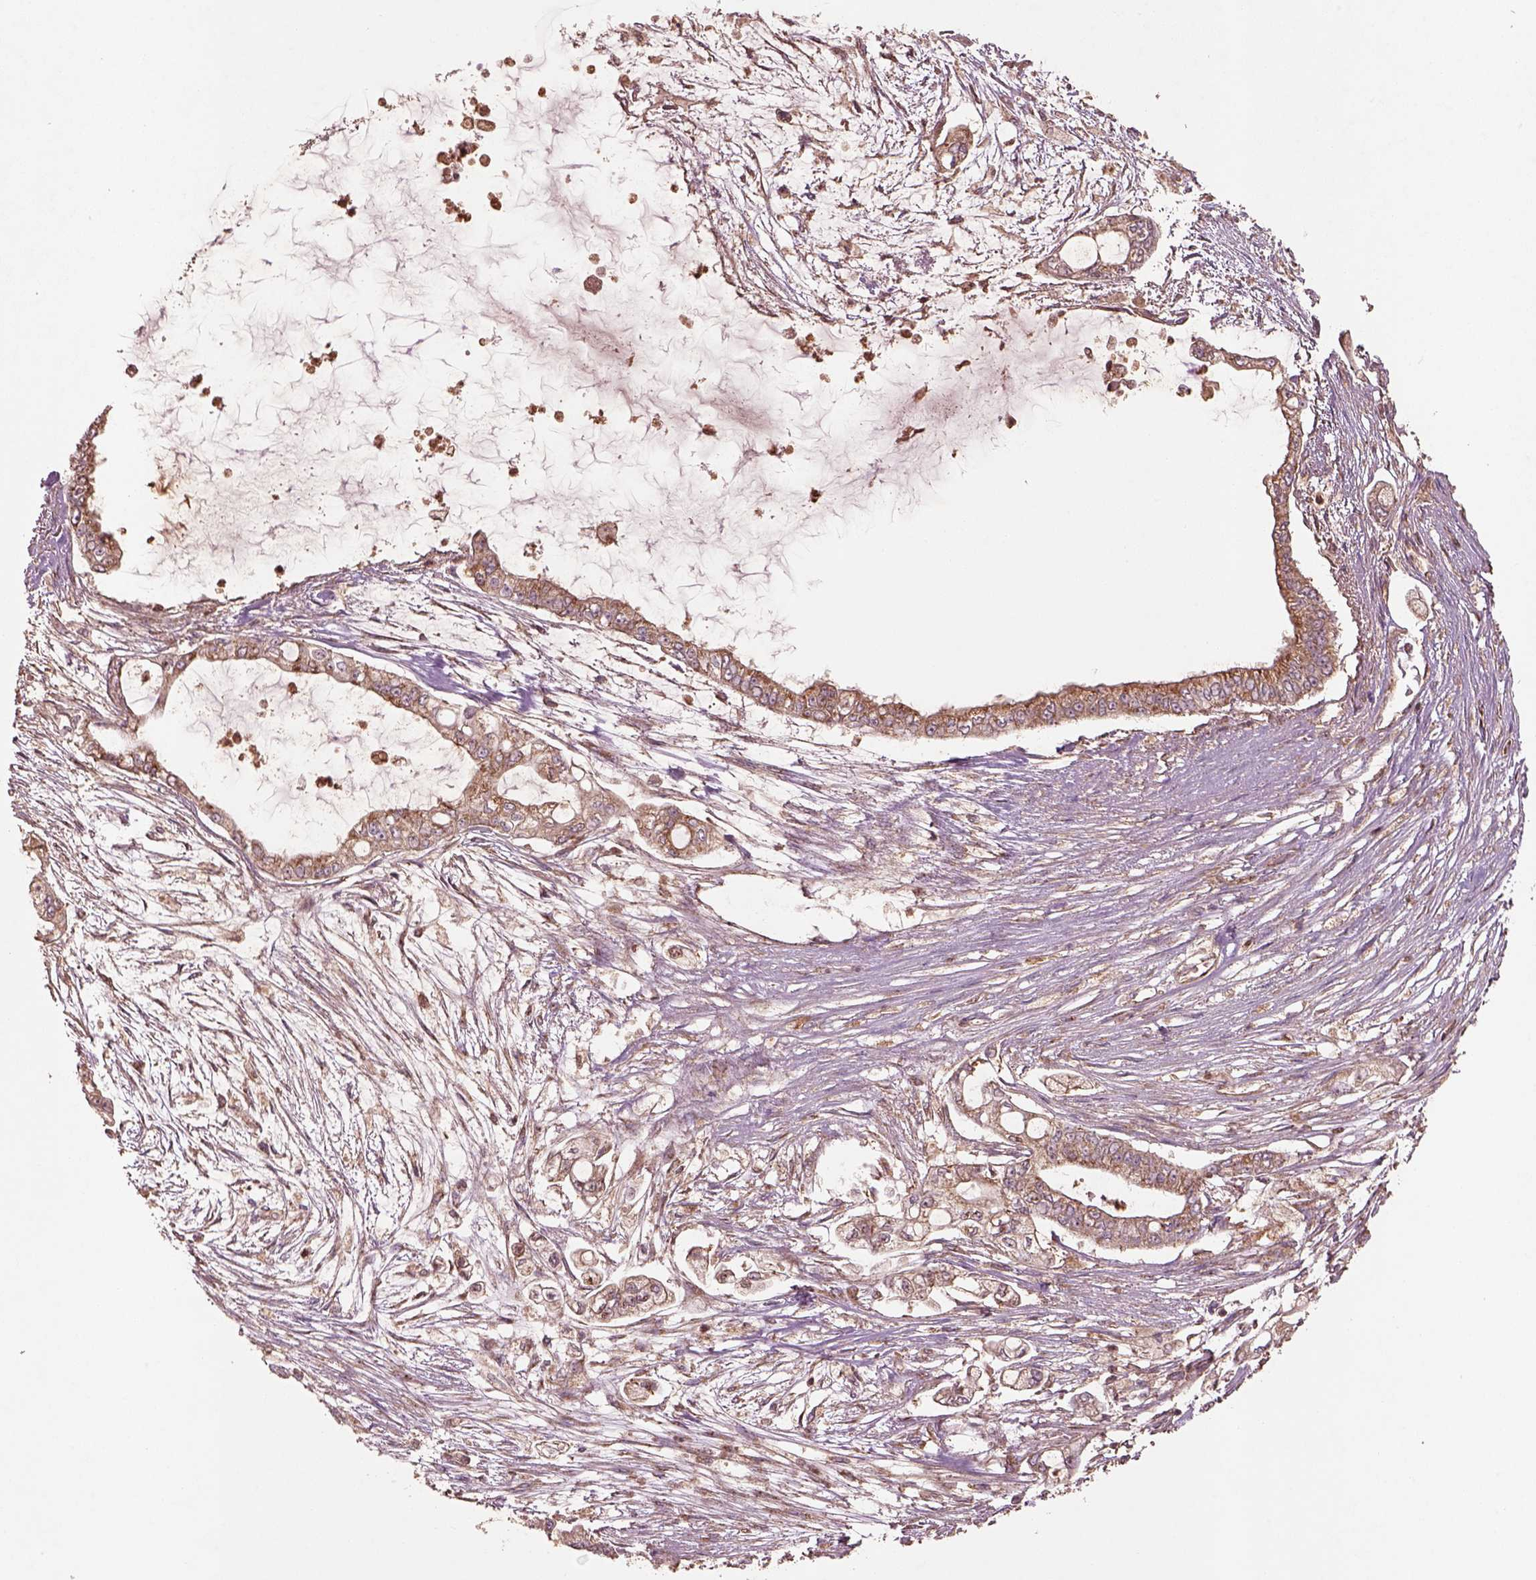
{"staining": {"intensity": "moderate", "quantity": "25%-75%", "location": "cytoplasmic/membranous"}, "tissue": "pancreatic cancer", "cell_type": "Tumor cells", "image_type": "cancer", "snomed": [{"axis": "morphology", "description": "Adenocarcinoma, NOS"}, {"axis": "topography", "description": "Pancreas"}], "caption": "Protein staining of pancreatic cancer (adenocarcinoma) tissue reveals moderate cytoplasmic/membranous staining in approximately 25%-75% of tumor cells. The staining is performed using DAB brown chromogen to label protein expression. The nuclei are counter-stained blue using hematoxylin.", "gene": "TRADD", "patient": {"sex": "female", "age": 69}}